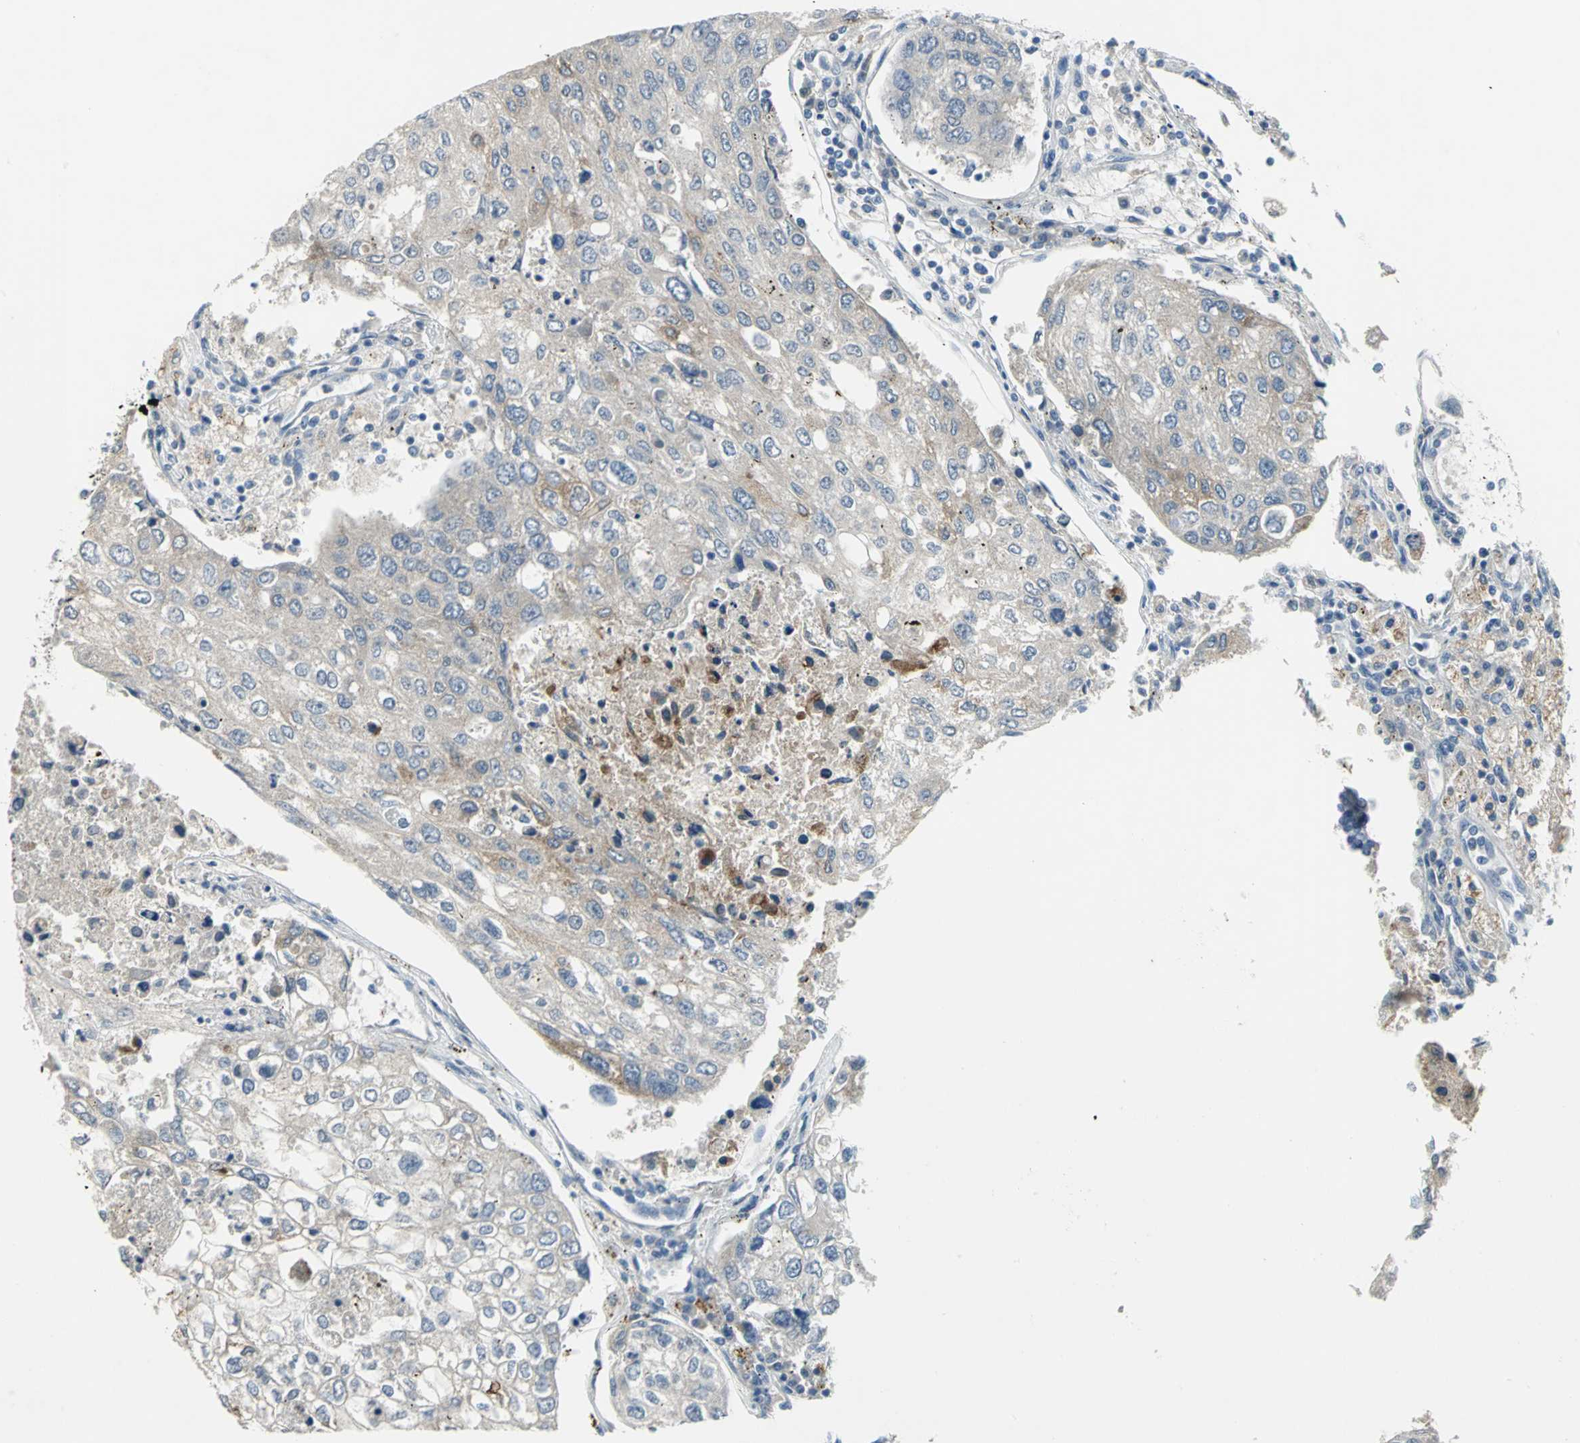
{"staining": {"intensity": "moderate", "quantity": "<25%", "location": "cytoplasmic/membranous"}, "tissue": "urothelial cancer", "cell_type": "Tumor cells", "image_type": "cancer", "snomed": [{"axis": "morphology", "description": "Urothelial carcinoma, High grade"}, {"axis": "topography", "description": "Lymph node"}, {"axis": "topography", "description": "Urinary bladder"}], "caption": "This micrograph shows high-grade urothelial carcinoma stained with immunohistochemistry to label a protein in brown. The cytoplasmic/membranous of tumor cells show moderate positivity for the protein. Nuclei are counter-stained blue.", "gene": "PTGDS", "patient": {"sex": "male", "age": 51}}